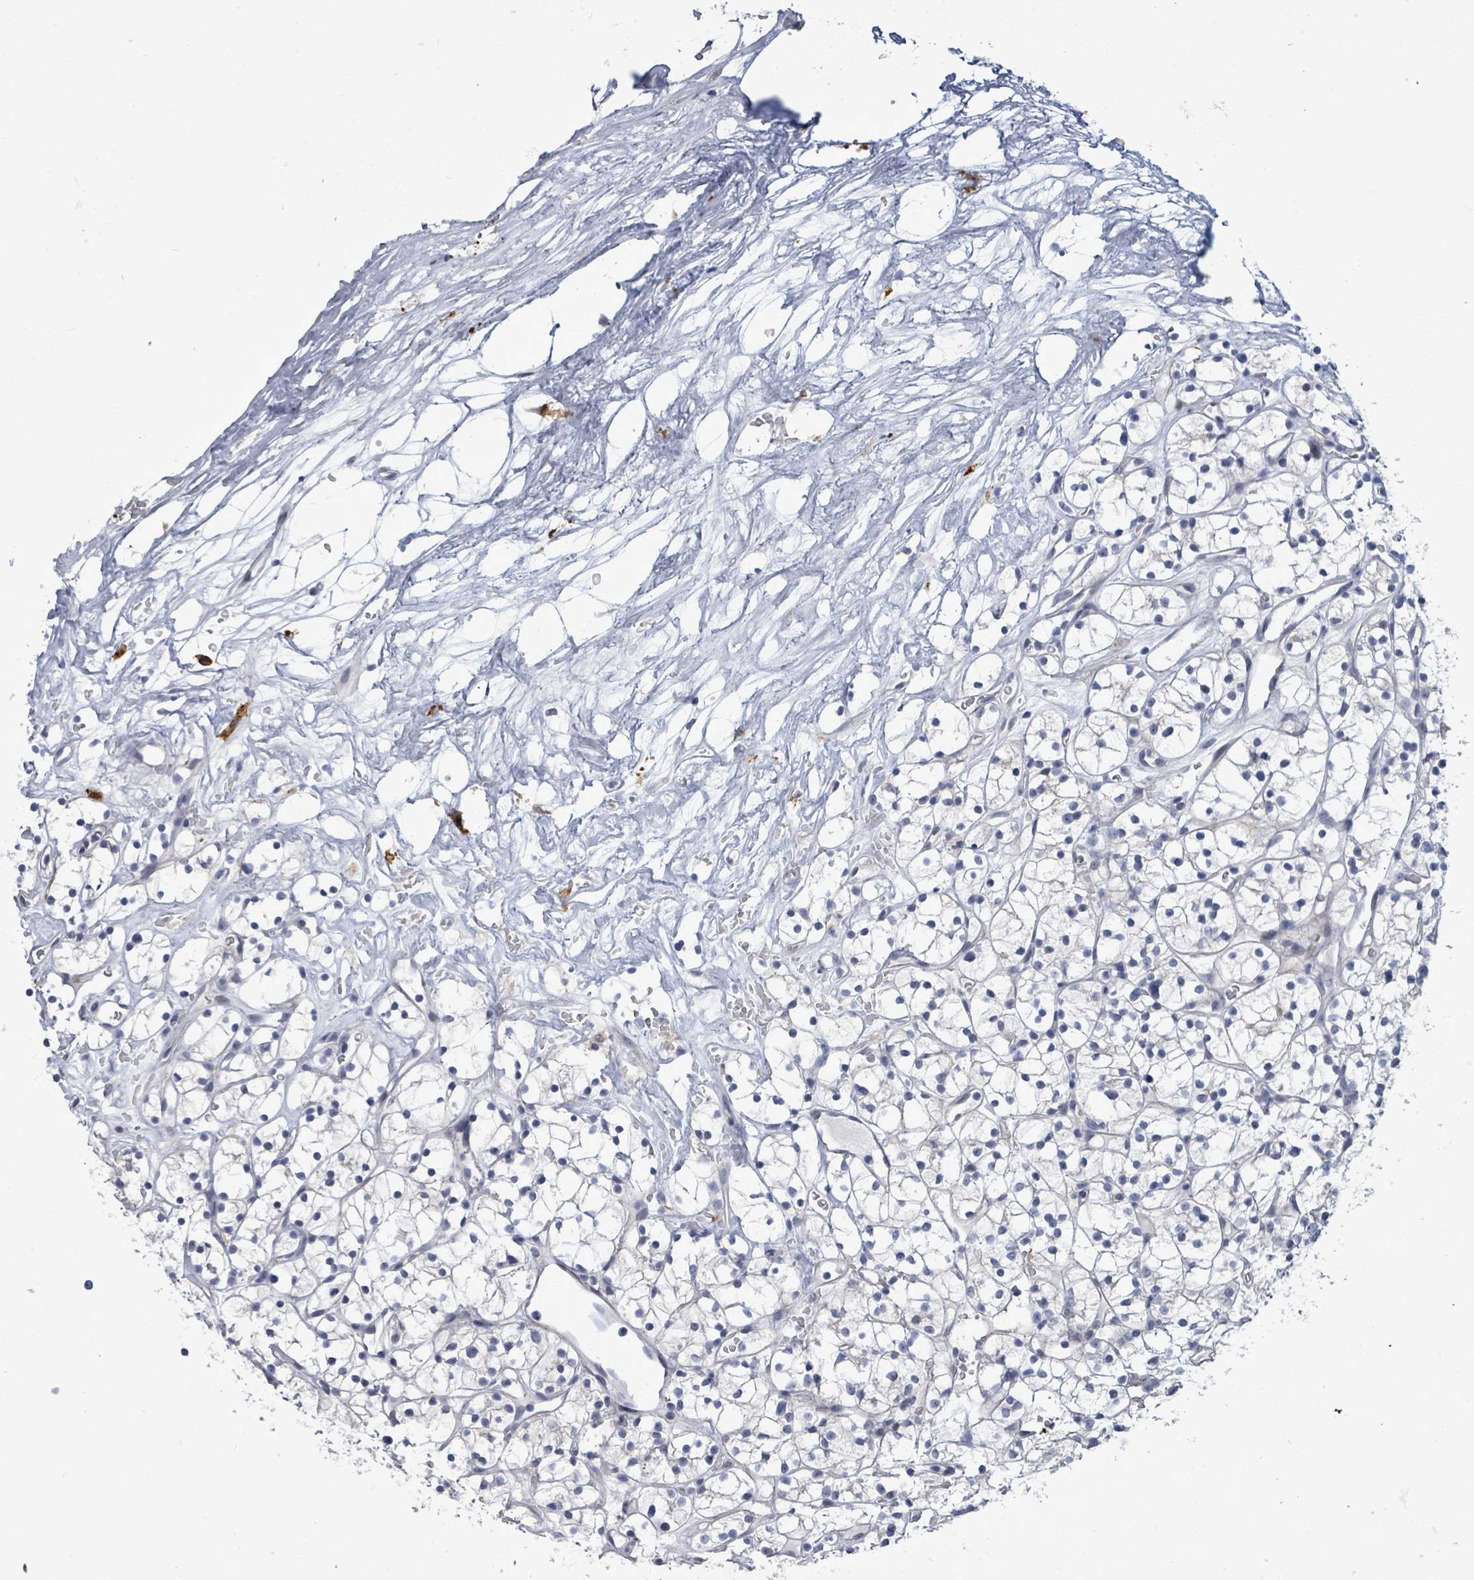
{"staining": {"intensity": "negative", "quantity": "none", "location": "none"}, "tissue": "renal cancer", "cell_type": "Tumor cells", "image_type": "cancer", "snomed": [{"axis": "morphology", "description": "Adenocarcinoma, NOS"}, {"axis": "topography", "description": "Kidney"}], "caption": "Renal cancer (adenocarcinoma) was stained to show a protein in brown. There is no significant staining in tumor cells.", "gene": "CT45A5", "patient": {"sex": "female", "age": 64}}